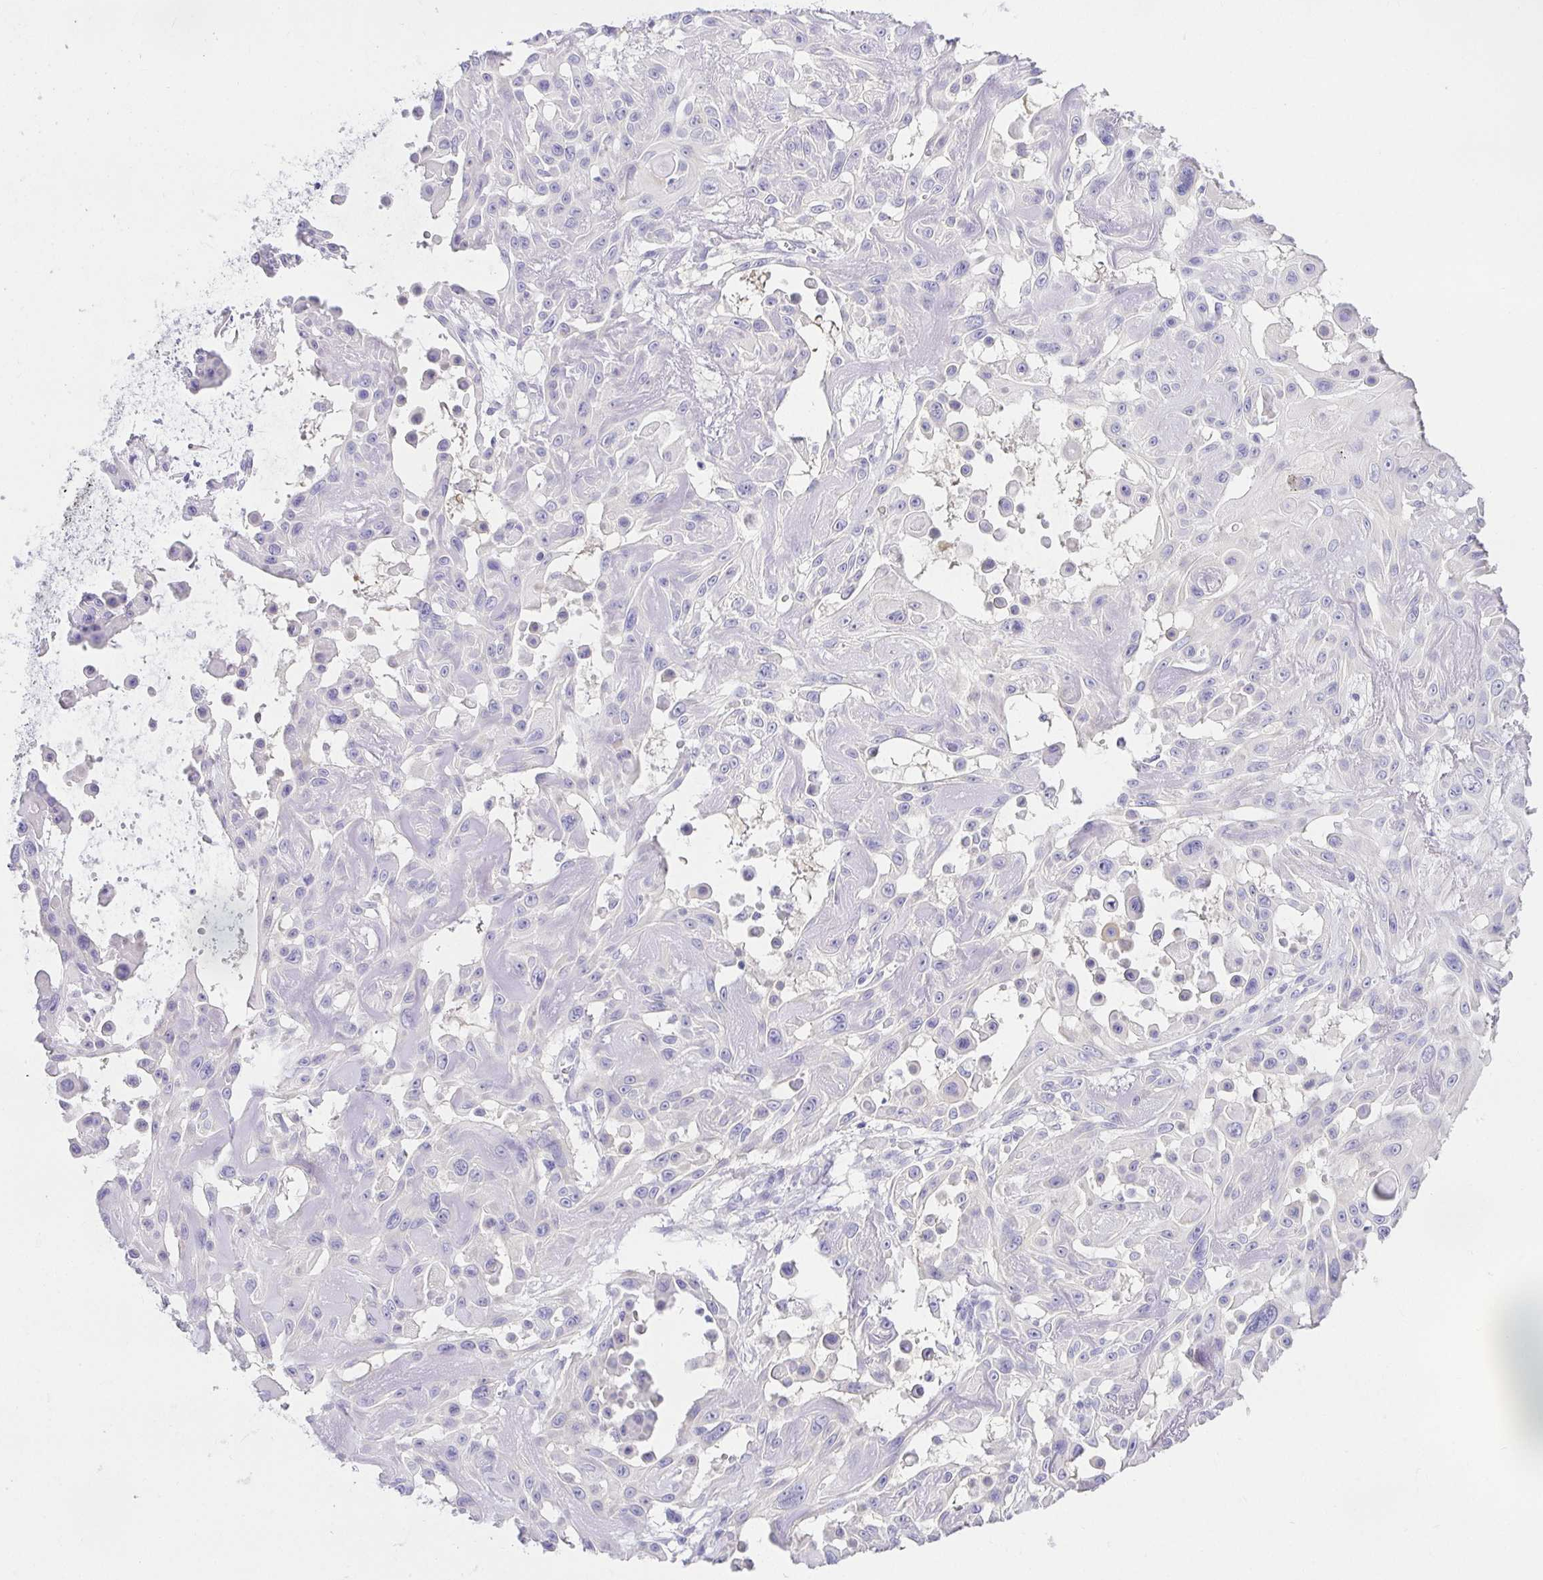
{"staining": {"intensity": "negative", "quantity": "none", "location": "none"}, "tissue": "skin cancer", "cell_type": "Tumor cells", "image_type": "cancer", "snomed": [{"axis": "morphology", "description": "Squamous cell carcinoma, NOS"}, {"axis": "topography", "description": "Skin"}], "caption": "Human skin squamous cell carcinoma stained for a protein using immunohistochemistry shows no positivity in tumor cells.", "gene": "CHAT", "patient": {"sex": "male", "age": 91}}